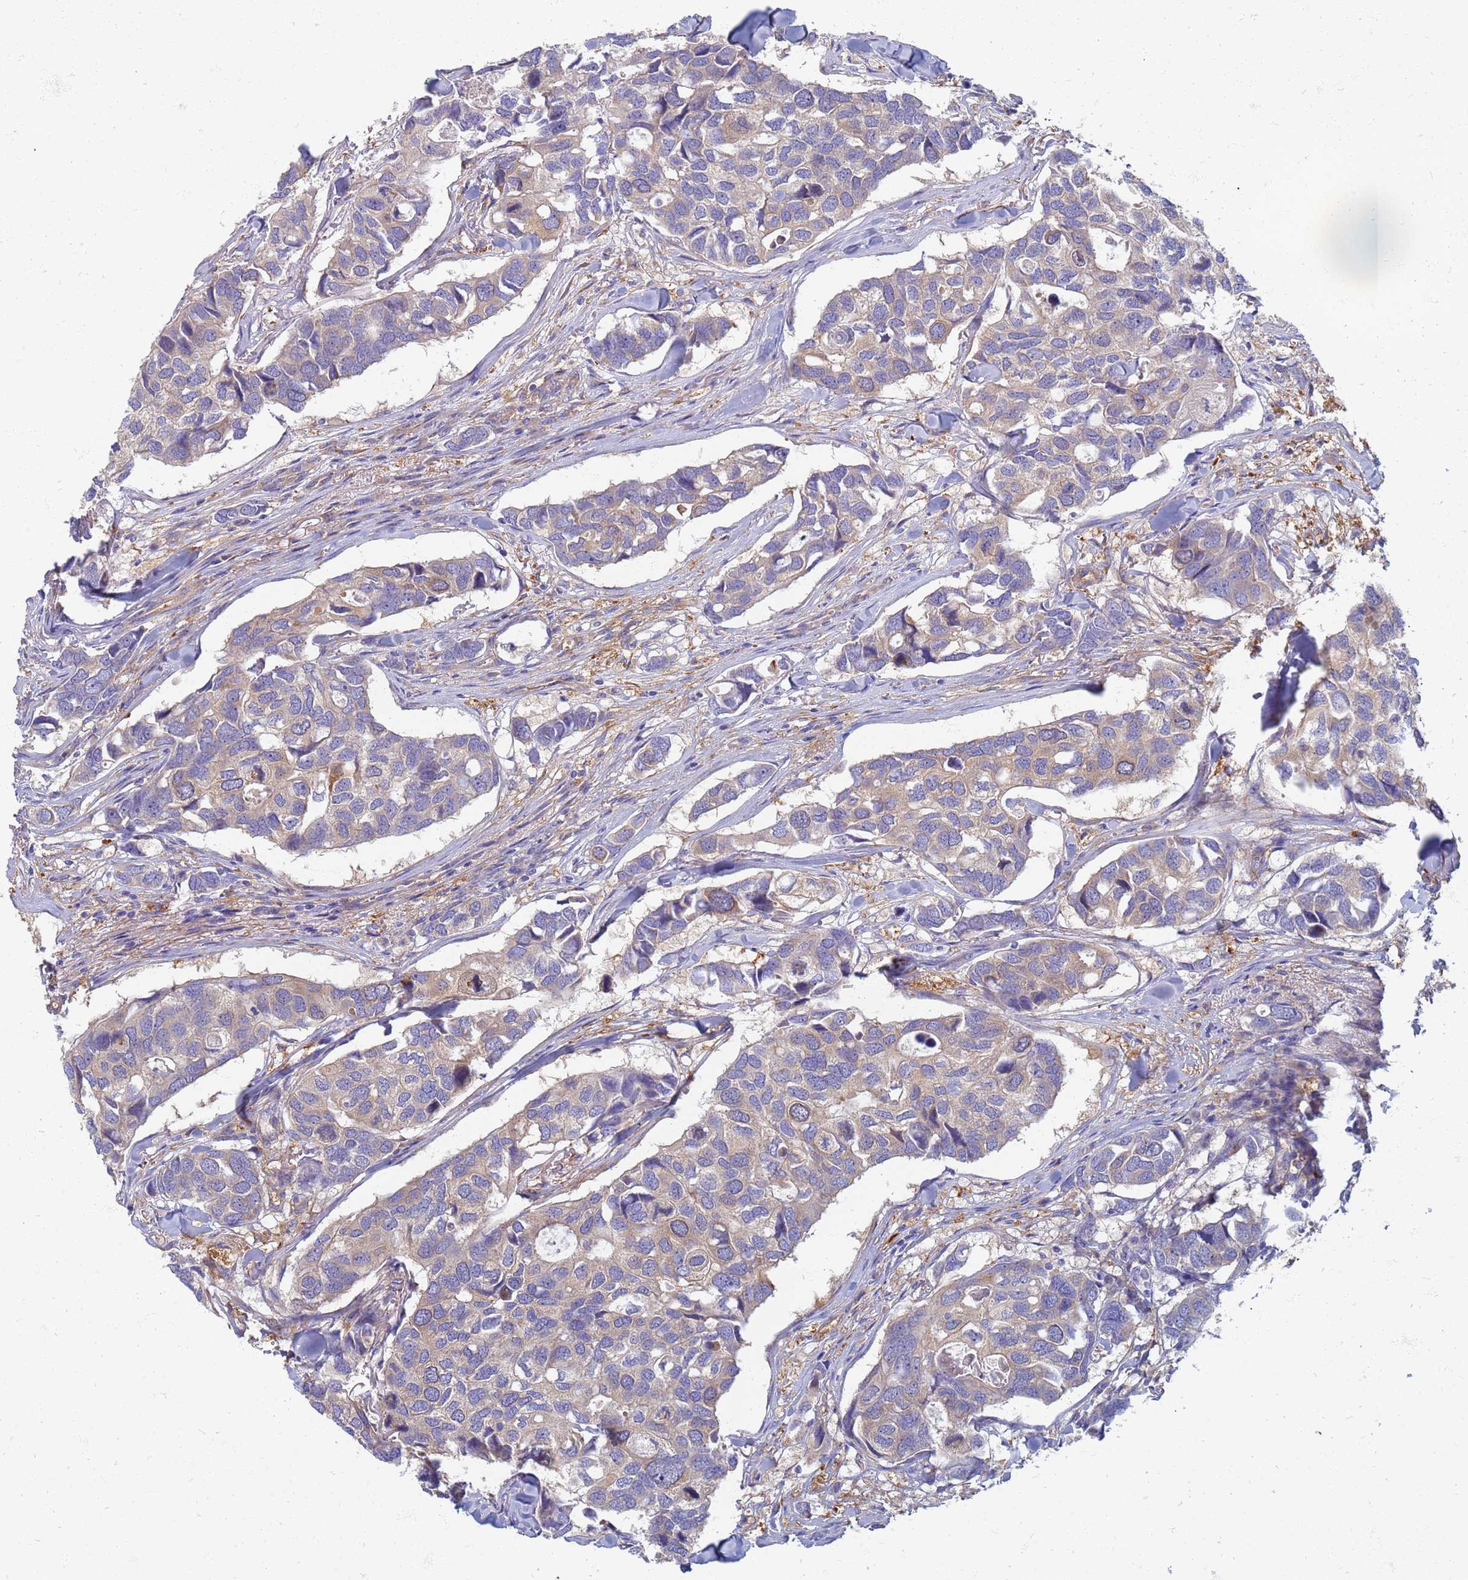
{"staining": {"intensity": "weak", "quantity": ">75%", "location": "cytoplasmic/membranous"}, "tissue": "breast cancer", "cell_type": "Tumor cells", "image_type": "cancer", "snomed": [{"axis": "morphology", "description": "Duct carcinoma"}, {"axis": "topography", "description": "Breast"}], "caption": "Invasive ductal carcinoma (breast) stained with a brown dye exhibits weak cytoplasmic/membranous positive staining in approximately >75% of tumor cells.", "gene": "EEA1", "patient": {"sex": "female", "age": 83}}